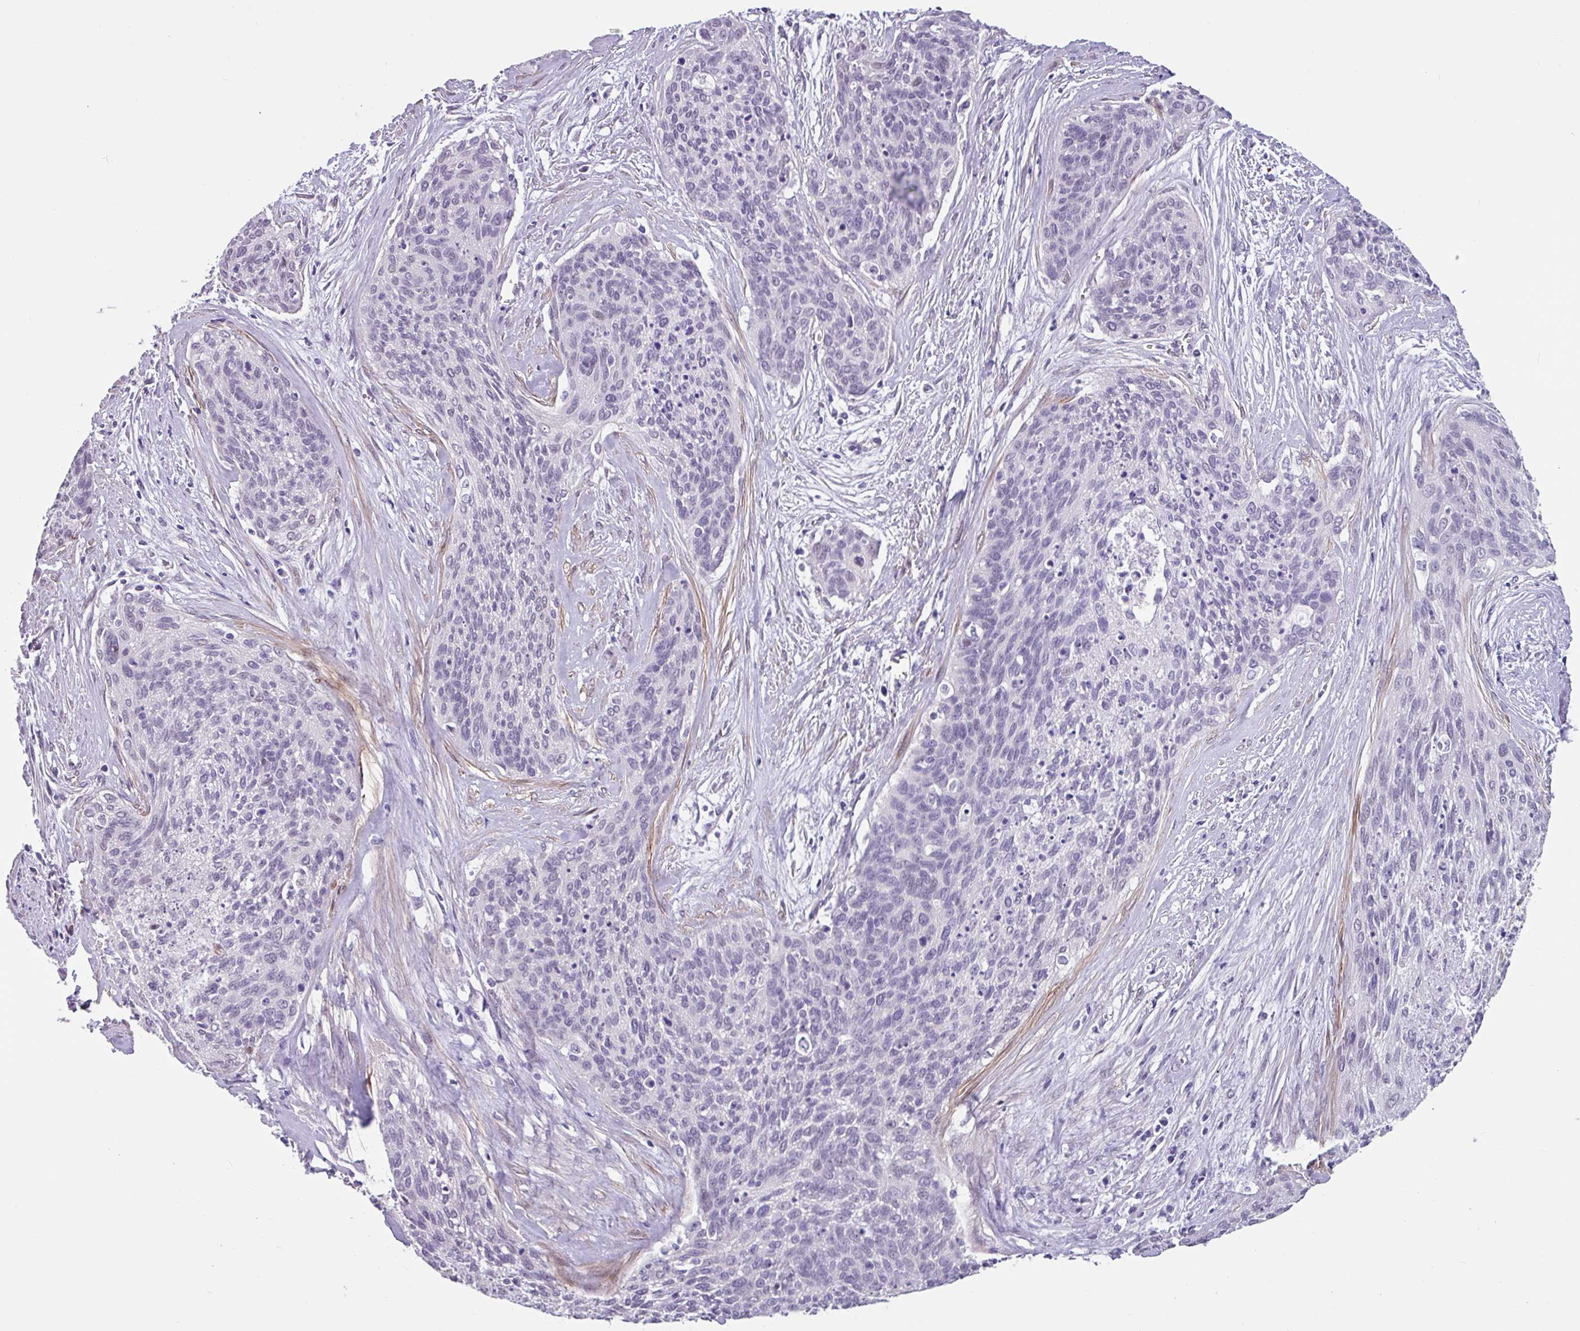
{"staining": {"intensity": "negative", "quantity": "none", "location": "none"}, "tissue": "cervical cancer", "cell_type": "Tumor cells", "image_type": "cancer", "snomed": [{"axis": "morphology", "description": "Squamous cell carcinoma, NOS"}, {"axis": "topography", "description": "Cervix"}], "caption": "Tumor cells show no significant positivity in squamous cell carcinoma (cervical). Nuclei are stained in blue.", "gene": "OTX1", "patient": {"sex": "female", "age": 55}}